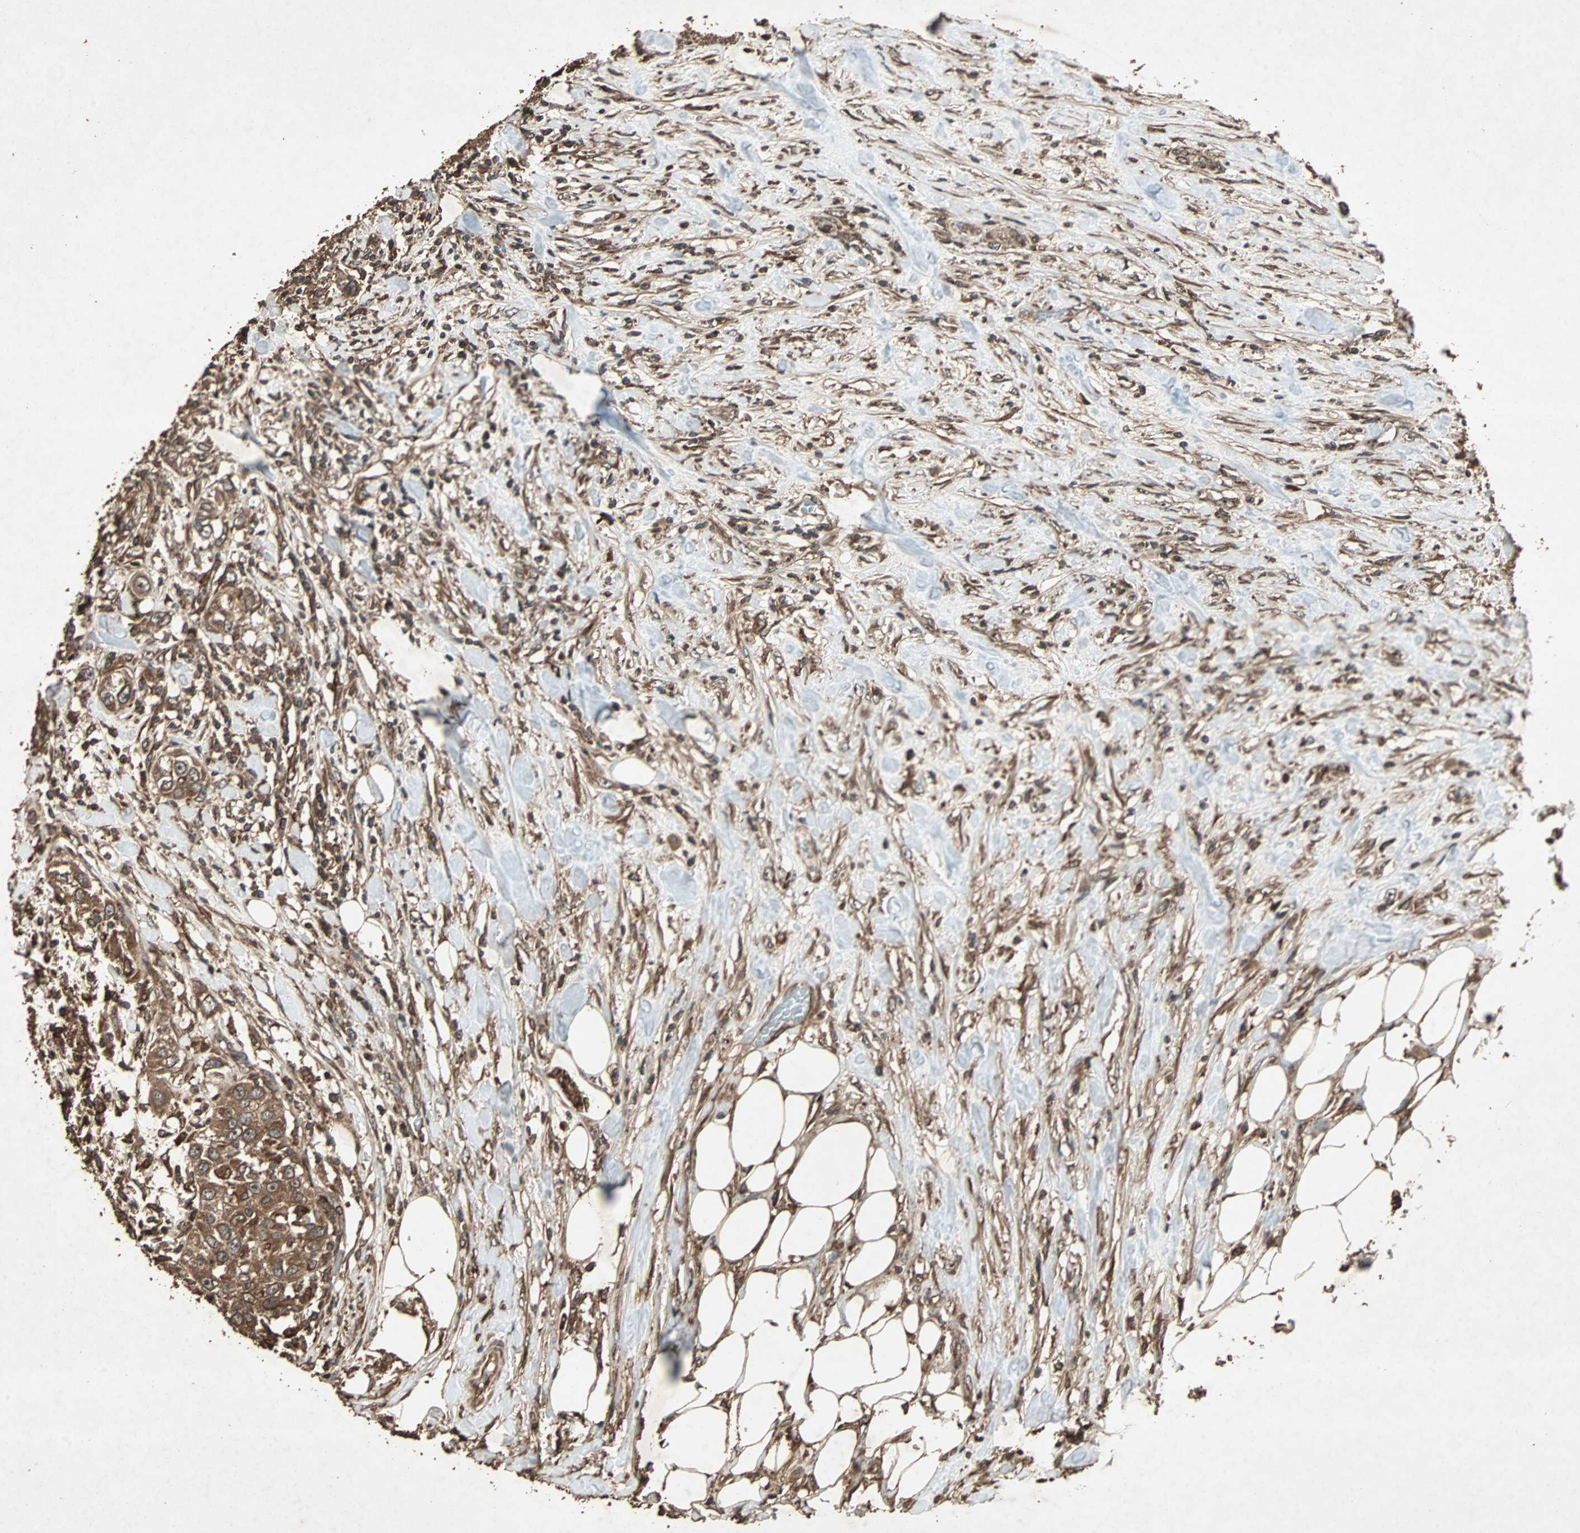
{"staining": {"intensity": "strong", "quantity": ">75%", "location": "cytoplasmic/membranous"}, "tissue": "urothelial cancer", "cell_type": "Tumor cells", "image_type": "cancer", "snomed": [{"axis": "morphology", "description": "Urothelial carcinoma, High grade"}, {"axis": "topography", "description": "Urinary bladder"}], "caption": "A histopathology image of urothelial cancer stained for a protein demonstrates strong cytoplasmic/membranous brown staining in tumor cells.", "gene": "LAMTOR5", "patient": {"sex": "female", "age": 80}}